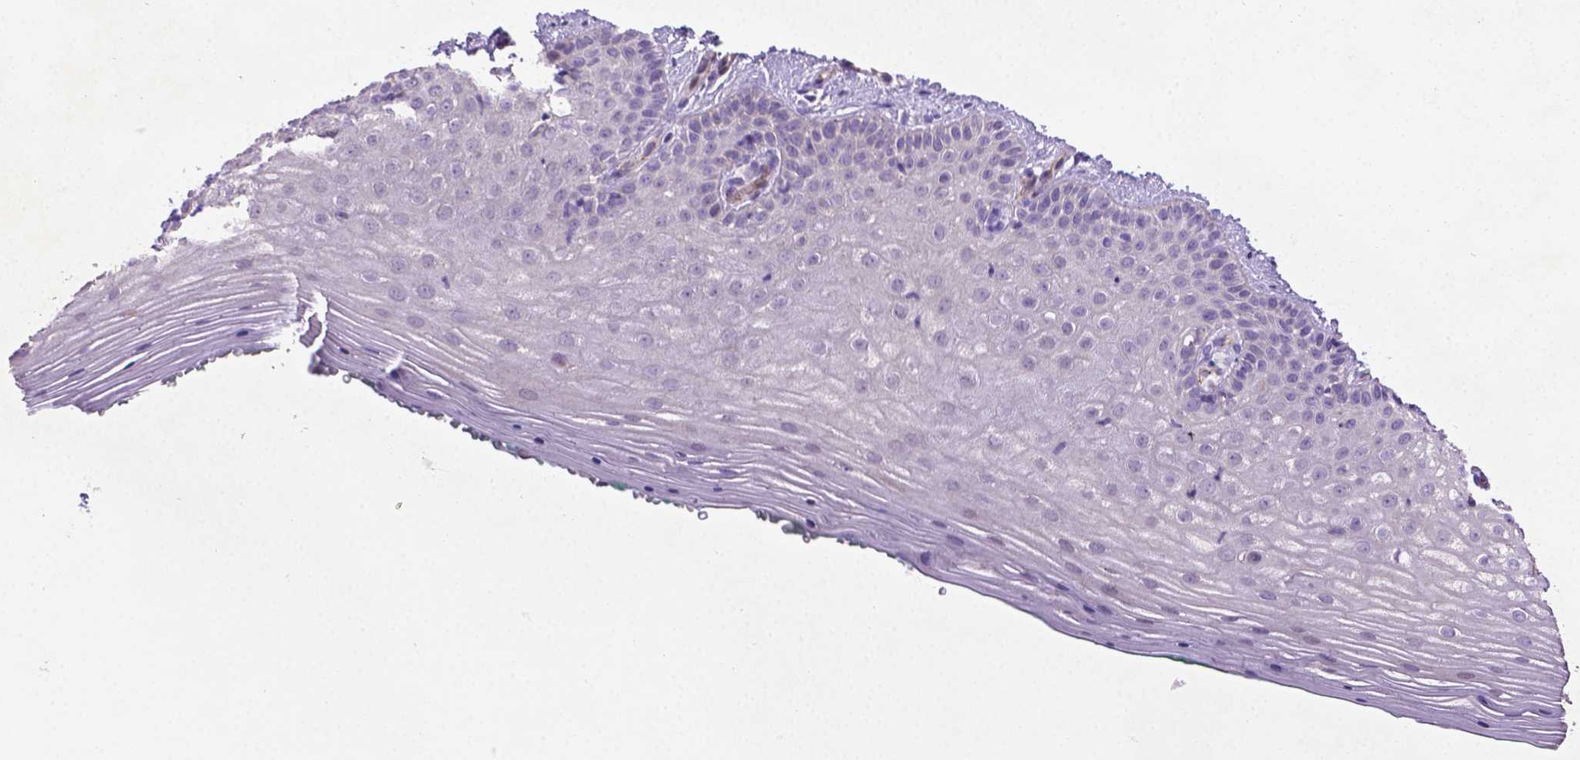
{"staining": {"intensity": "negative", "quantity": "none", "location": "none"}, "tissue": "vagina", "cell_type": "Squamous epithelial cells", "image_type": "normal", "snomed": [{"axis": "morphology", "description": "Normal tissue, NOS"}, {"axis": "topography", "description": "Vagina"}], "caption": "IHC of normal vagina reveals no staining in squamous epithelial cells.", "gene": "CCER2", "patient": {"sex": "female", "age": 45}}